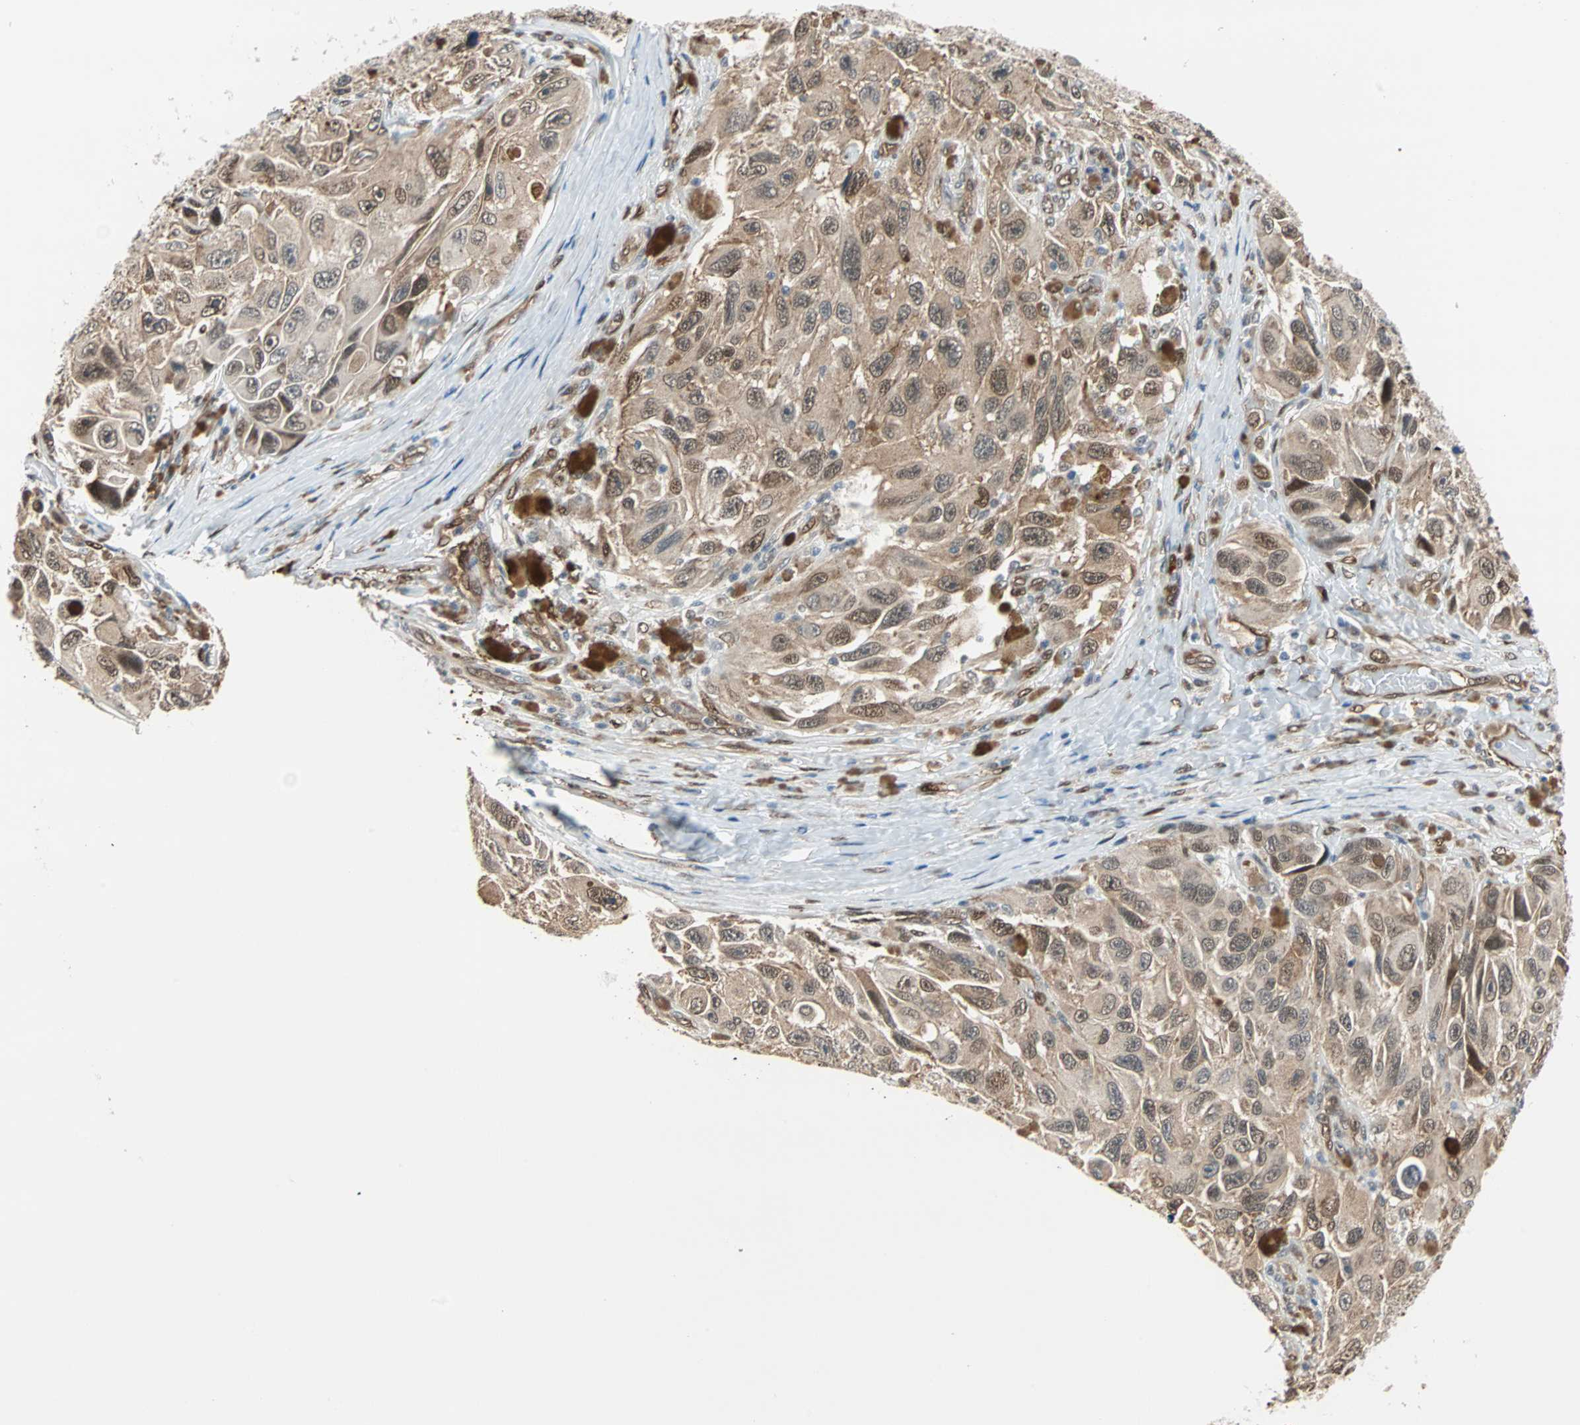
{"staining": {"intensity": "moderate", "quantity": ">75%", "location": "cytoplasmic/membranous,nuclear"}, "tissue": "melanoma", "cell_type": "Tumor cells", "image_type": "cancer", "snomed": [{"axis": "morphology", "description": "Malignant melanoma, NOS"}, {"axis": "topography", "description": "Skin"}], "caption": "Melanoma stained with a brown dye reveals moderate cytoplasmic/membranous and nuclear positive staining in about >75% of tumor cells.", "gene": "WWTR1", "patient": {"sex": "female", "age": 73}}